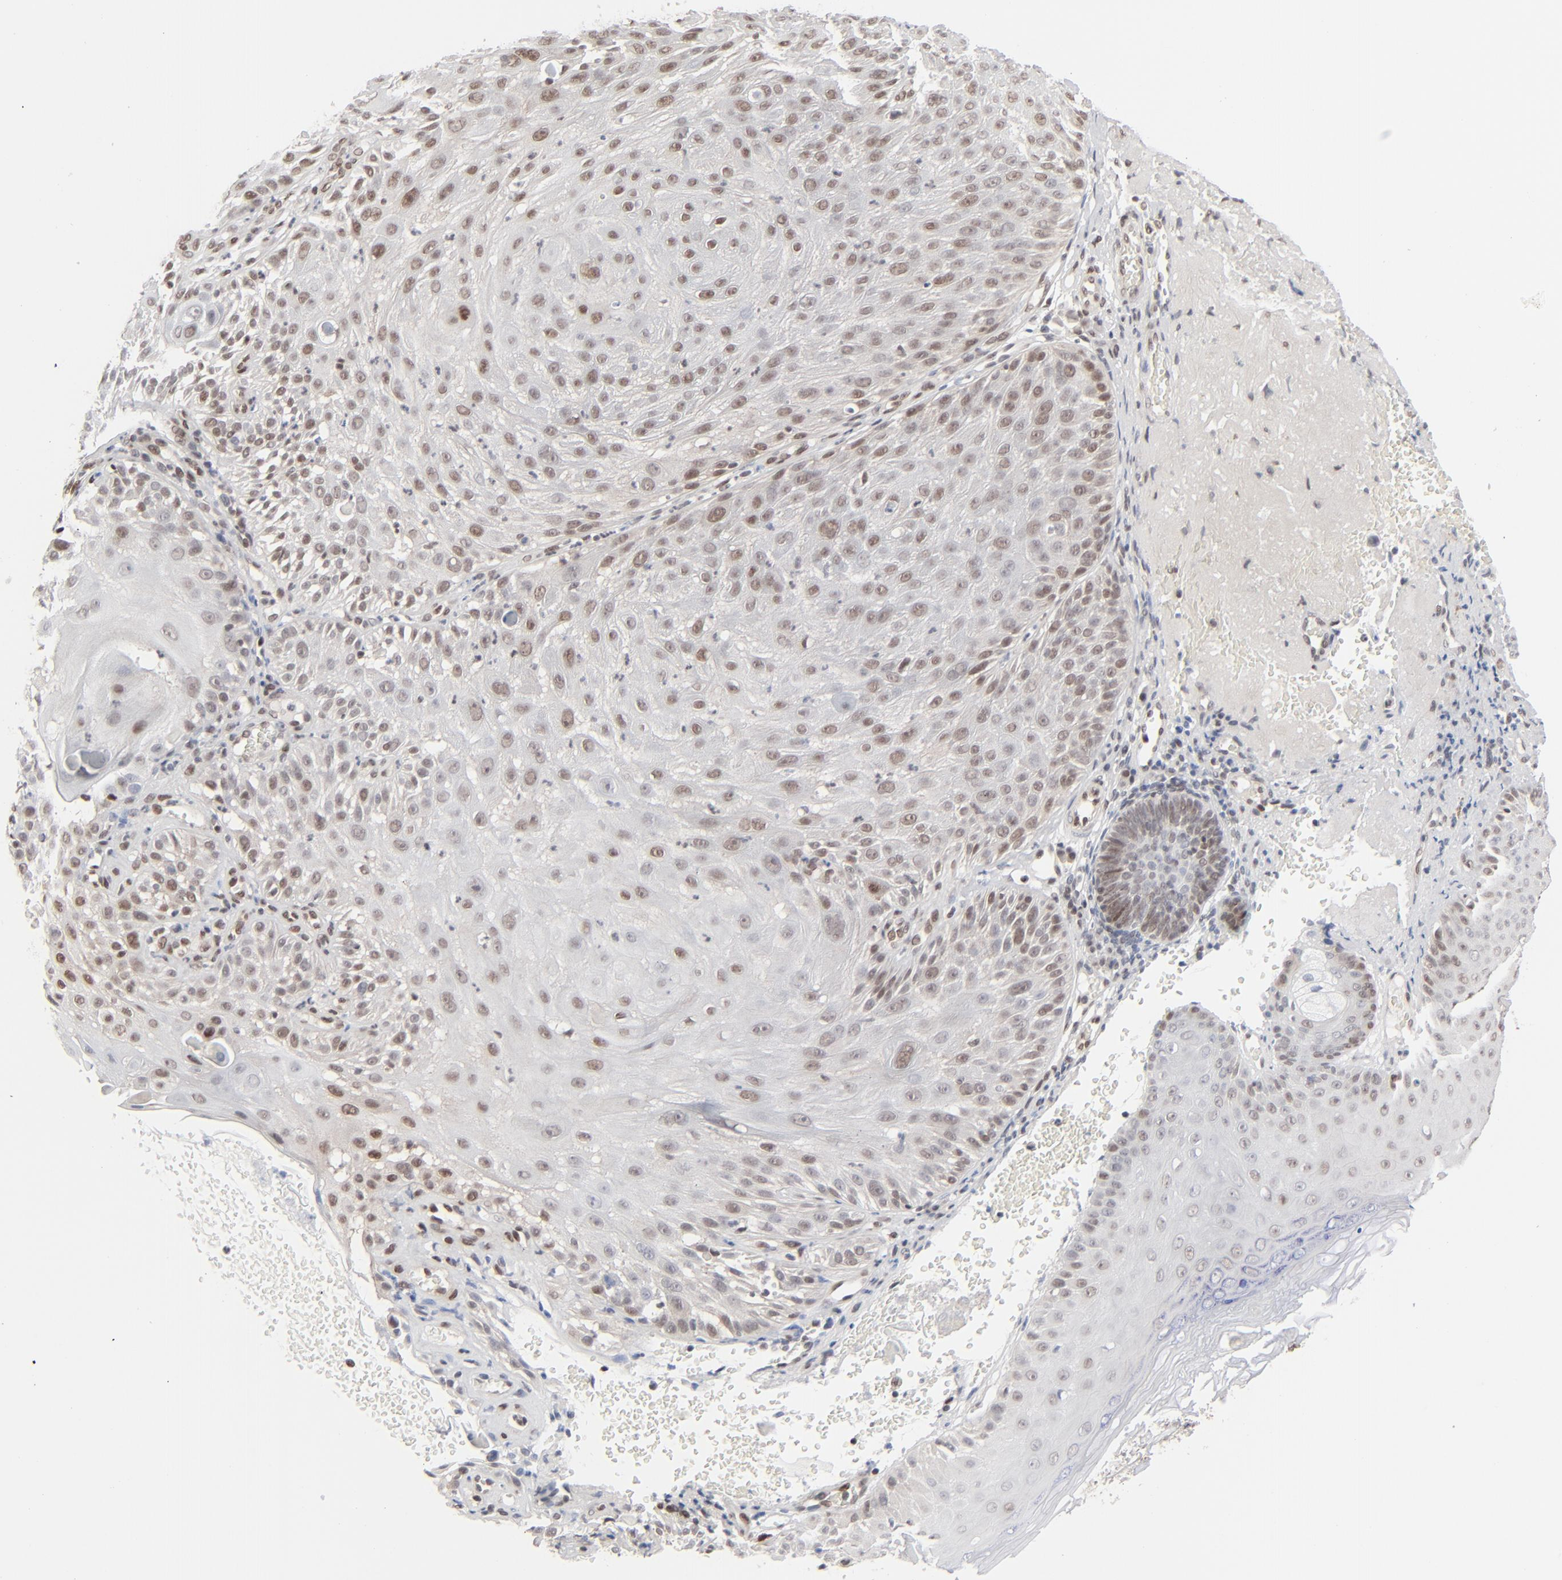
{"staining": {"intensity": "weak", "quantity": "25%-75%", "location": "nuclear"}, "tissue": "skin cancer", "cell_type": "Tumor cells", "image_type": "cancer", "snomed": [{"axis": "morphology", "description": "Squamous cell carcinoma, NOS"}, {"axis": "topography", "description": "Skin"}], "caption": "Immunohistochemistry of skin squamous cell carcinoma exhibits low levels of weak nuclear positivity in about 25%-75% of tumor cells.", "gene": "IRF9", "patient": {"sex": "female", "age": 89}}